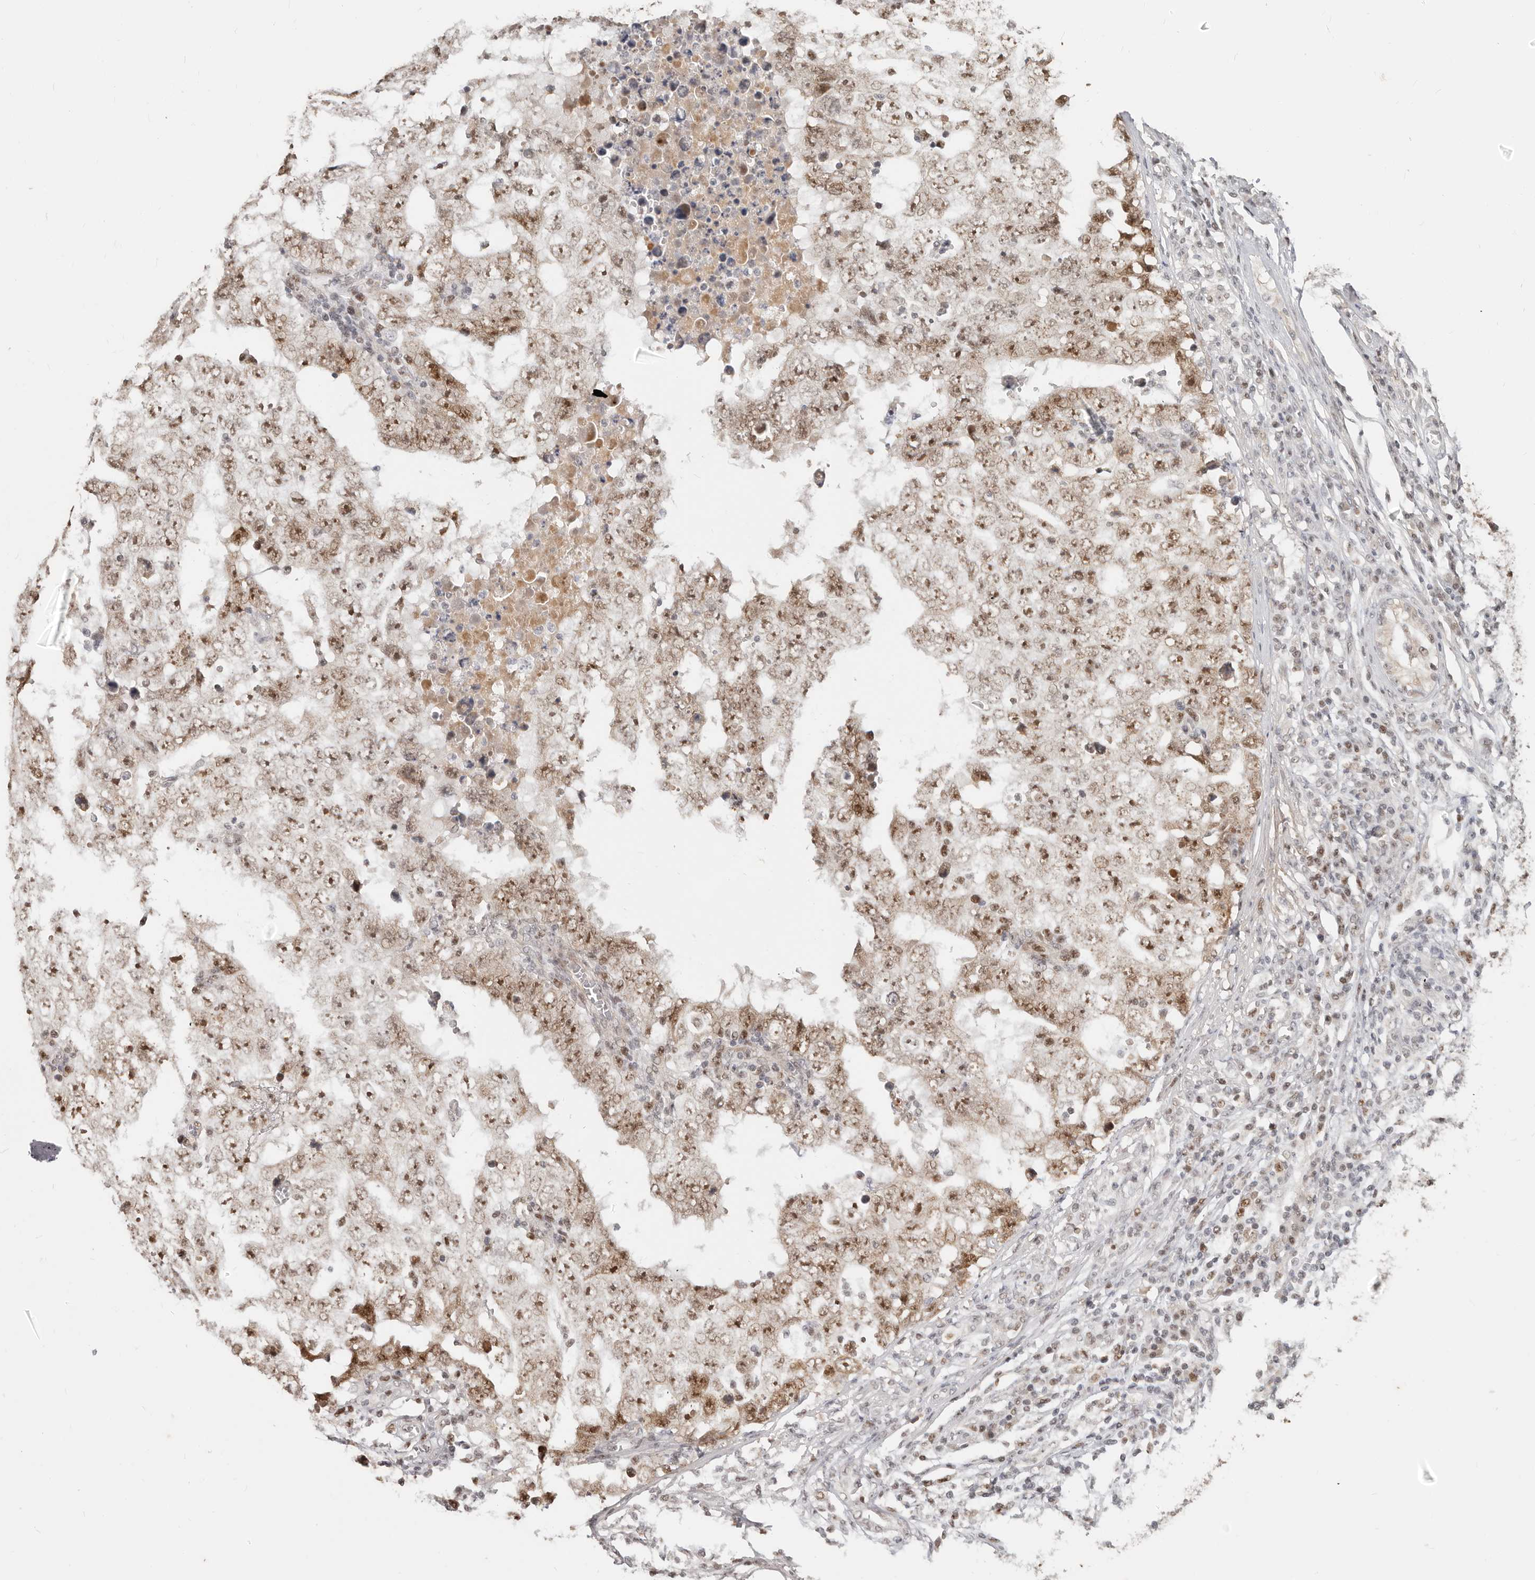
{"staining": {"intensity": "strong", "quantity": ">75%", "location": "nuclear"}, "tissue": "testis cancer", "cell_type": "Tumor cells", "image_type": "cancer", "snomed": [{"axis": "morphology", "description": "Carcinoma, Embryonal, NOS"}, {"axis": "topography", "description": "Testis"}], "caption": "Immunohistochemistry micrograph of testis cancer stained for a protein (brown), which shows high levels of strong nuclear expression in approximately >75% of tumor cells.", "gene": "RFC2", "patient": {"sex": "male", "age": 26}}